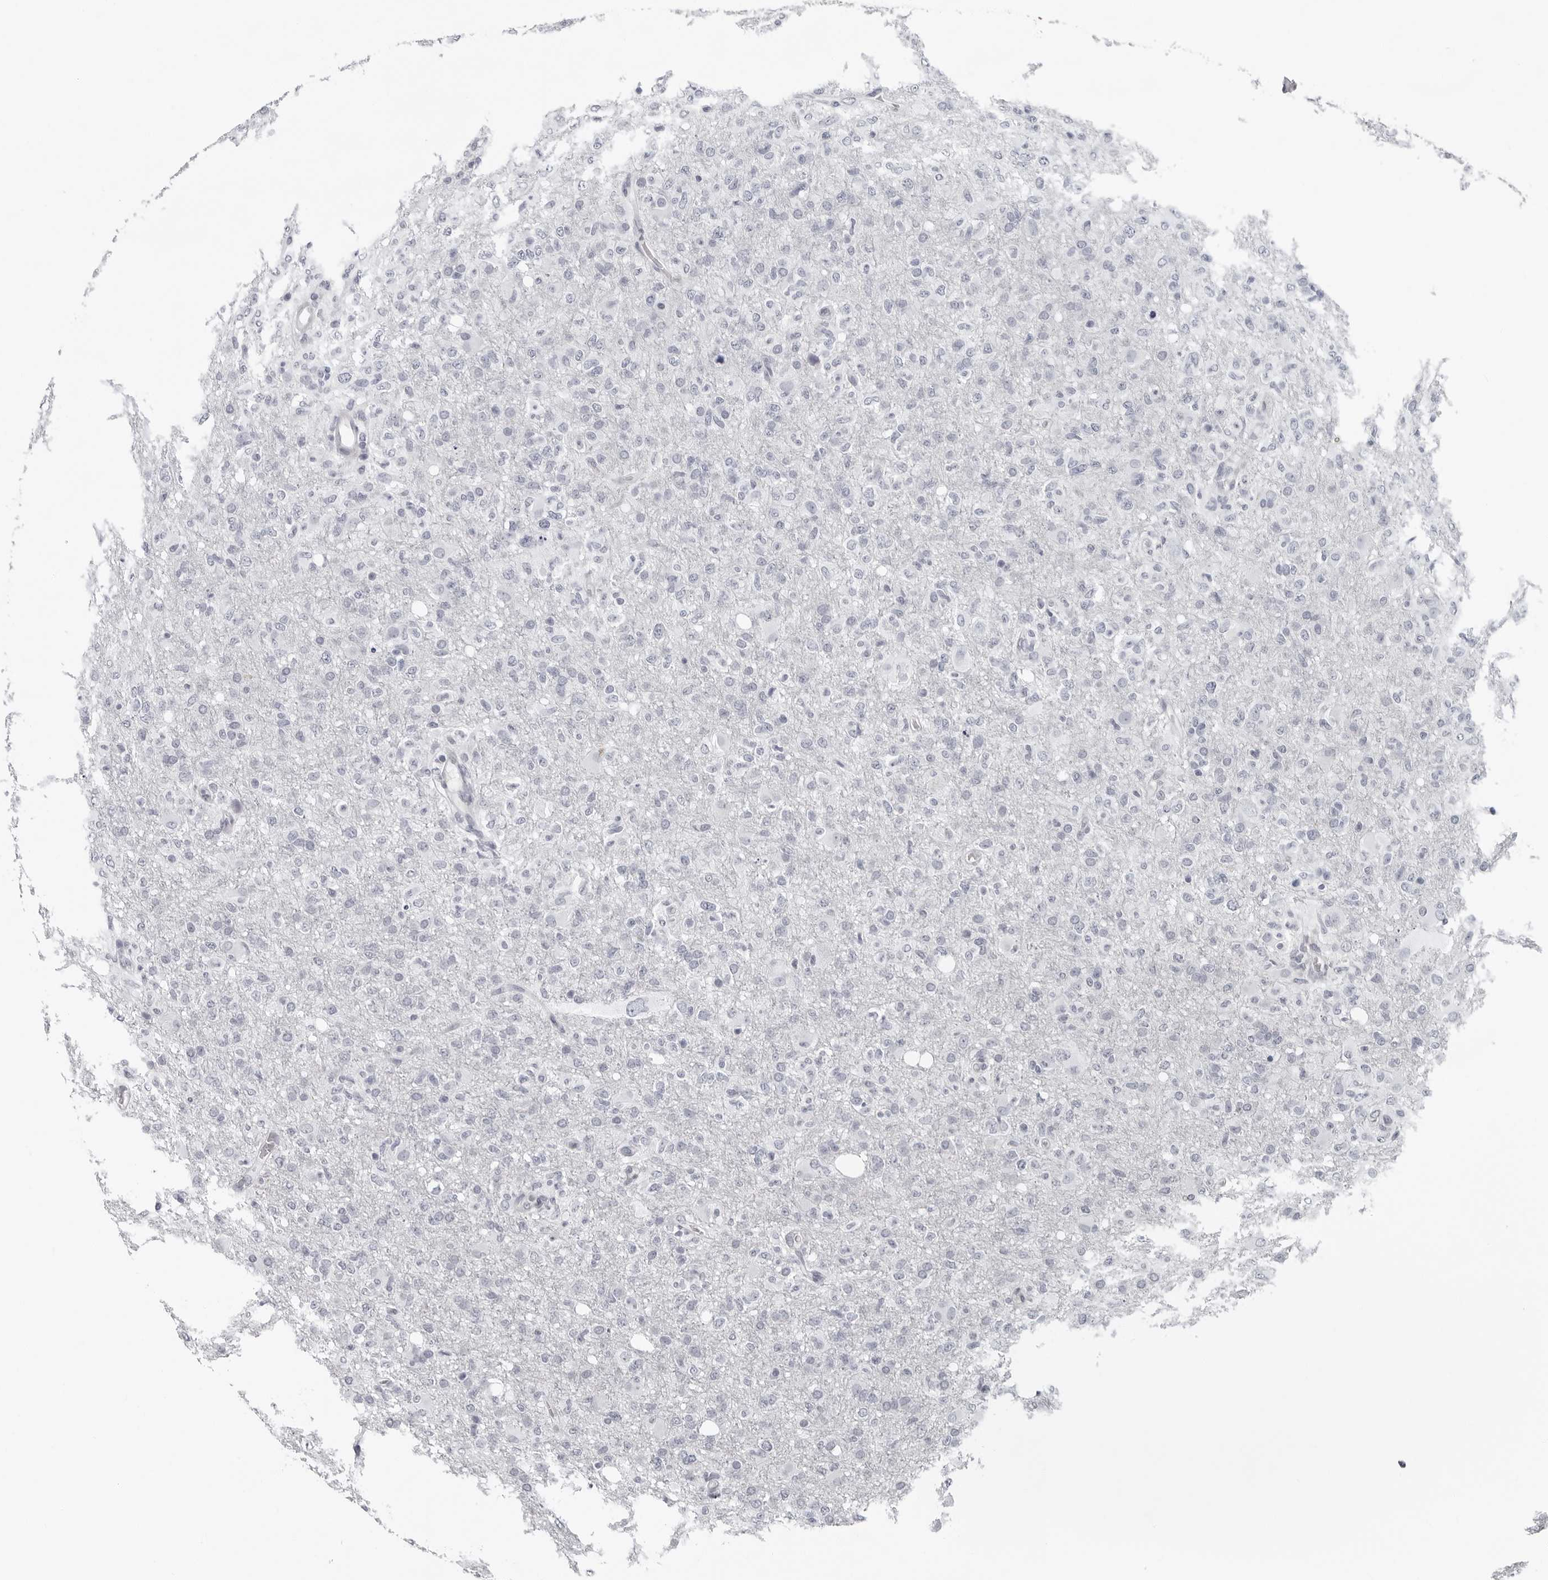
{"staining": {"intensity": "negative", "quantity": "none", "location": "none"}, "tissue": "glioma", "cell_type": "Tumor cells", "image_type": "cancer", "snomed": [{"axis": "morphology", "description": "Glioma, malignant, High grade"}, {"axis": "topography", "description": "Brain"}], "caption": "This histopathology image is of glioma stained with IHC to label a protein in brown with the nuclei are counter-stained blue. There is no staining in tumor cells.", "gene": "CCDC28B", "patient": {"sex": "female", "age": 57}}